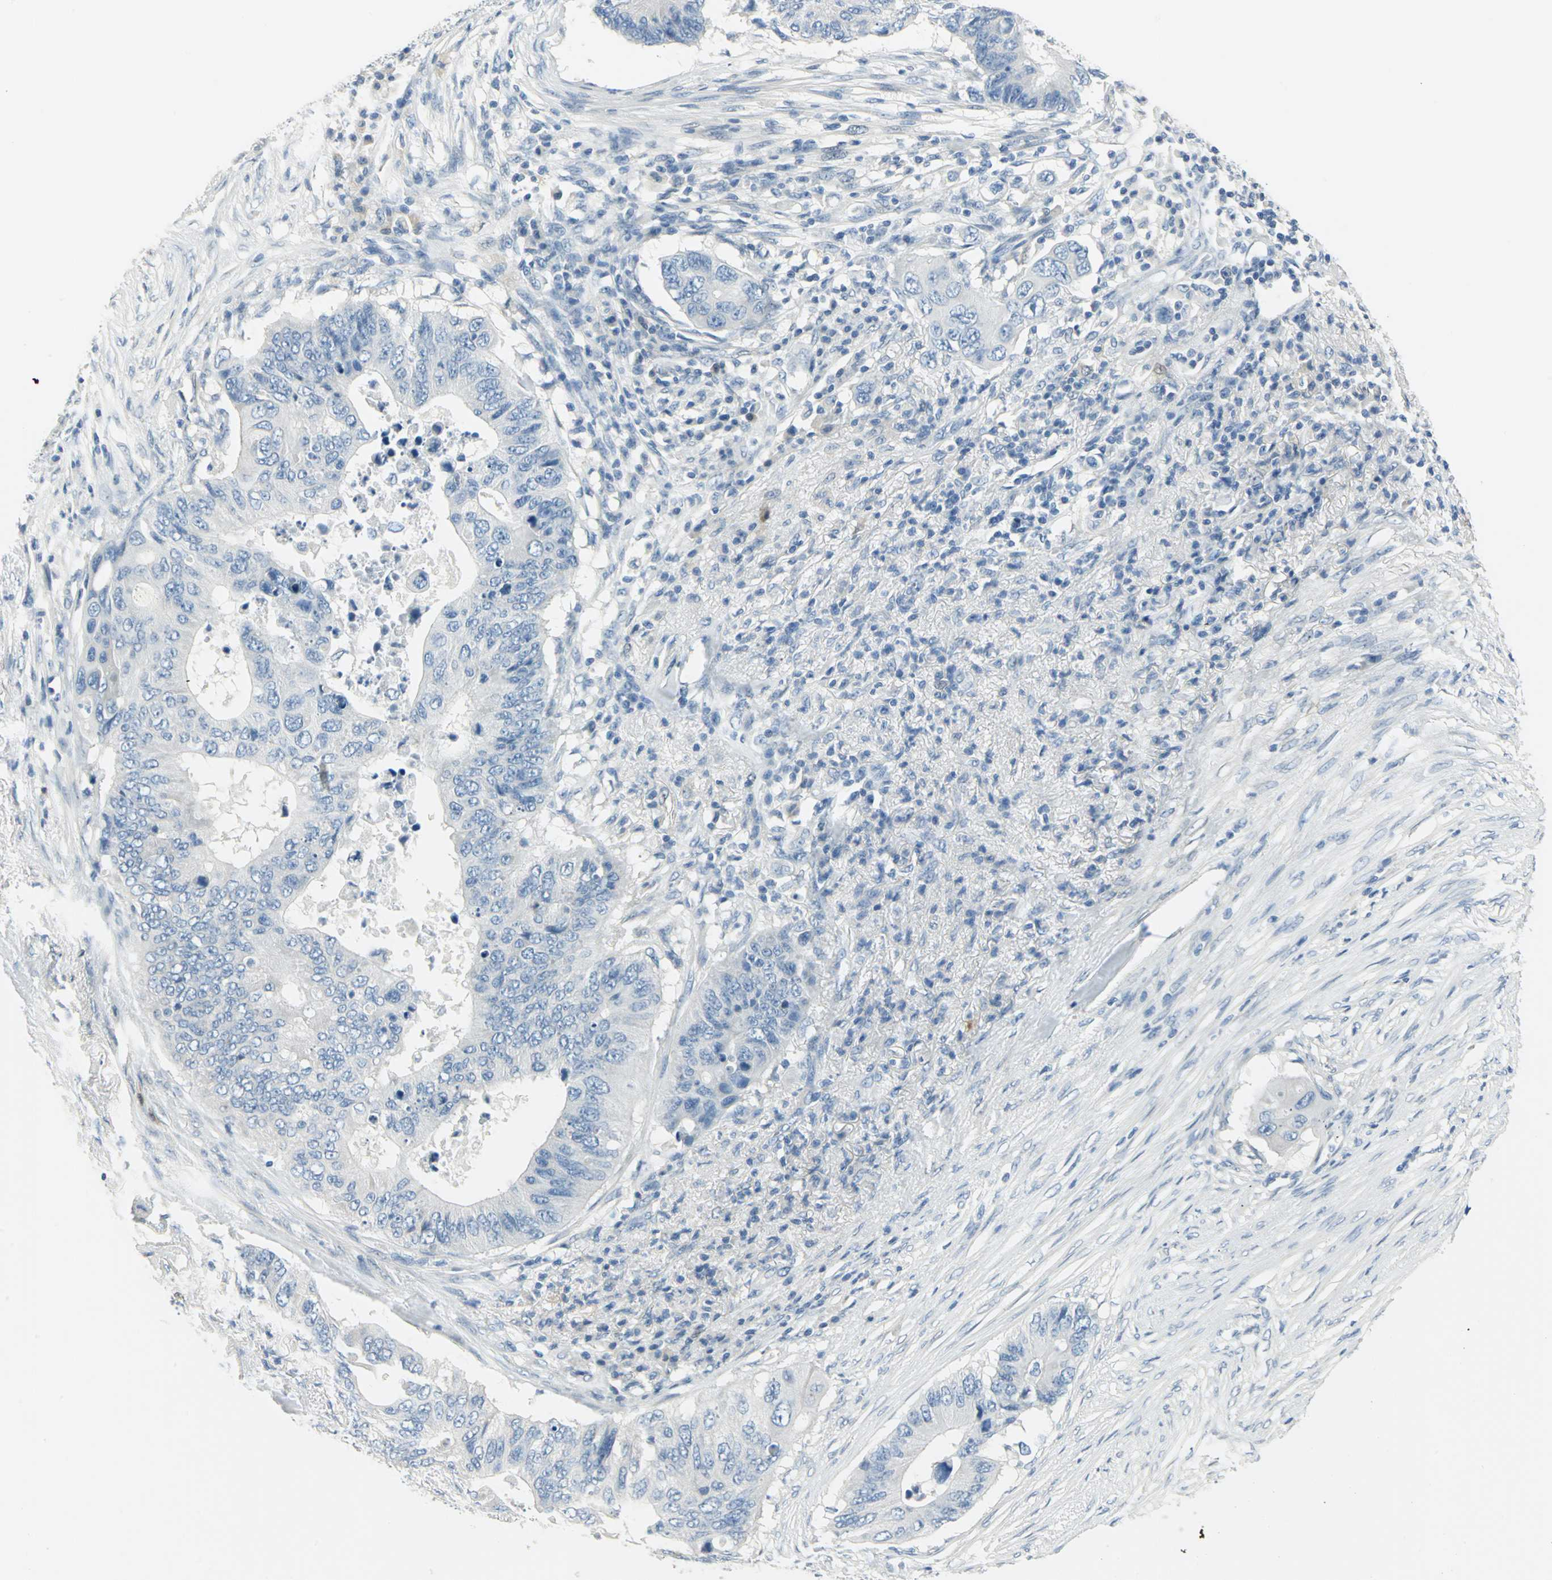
{"staining": {"intensity": "negative", "quantity": "none", "location": "none"}, "tissue": "colorectal cancer", "cell_type": "Tumor cells", "image_type": "cancer", "snomed": [{"axis": "morphology", "description": "Adenocarcinoma, NOS"}, {"axis": "topography", "description": "Colon"}], "caption": "Immunohistochemistry (IHC) micrograph of neoplastic tissue: human colorectal cancer (adenocarcinoma) stained with DAB demonstrates no significant protein expression in tumor cells. (Stains: DAB (3,3'-diaminobenzidine) immunohistochemistry with hematoxylin counter stain, Microscopy: brightfield microscopy at high magnification).", "gene": "UCHL1", "patient": {"sex": "male", "age": 71}}